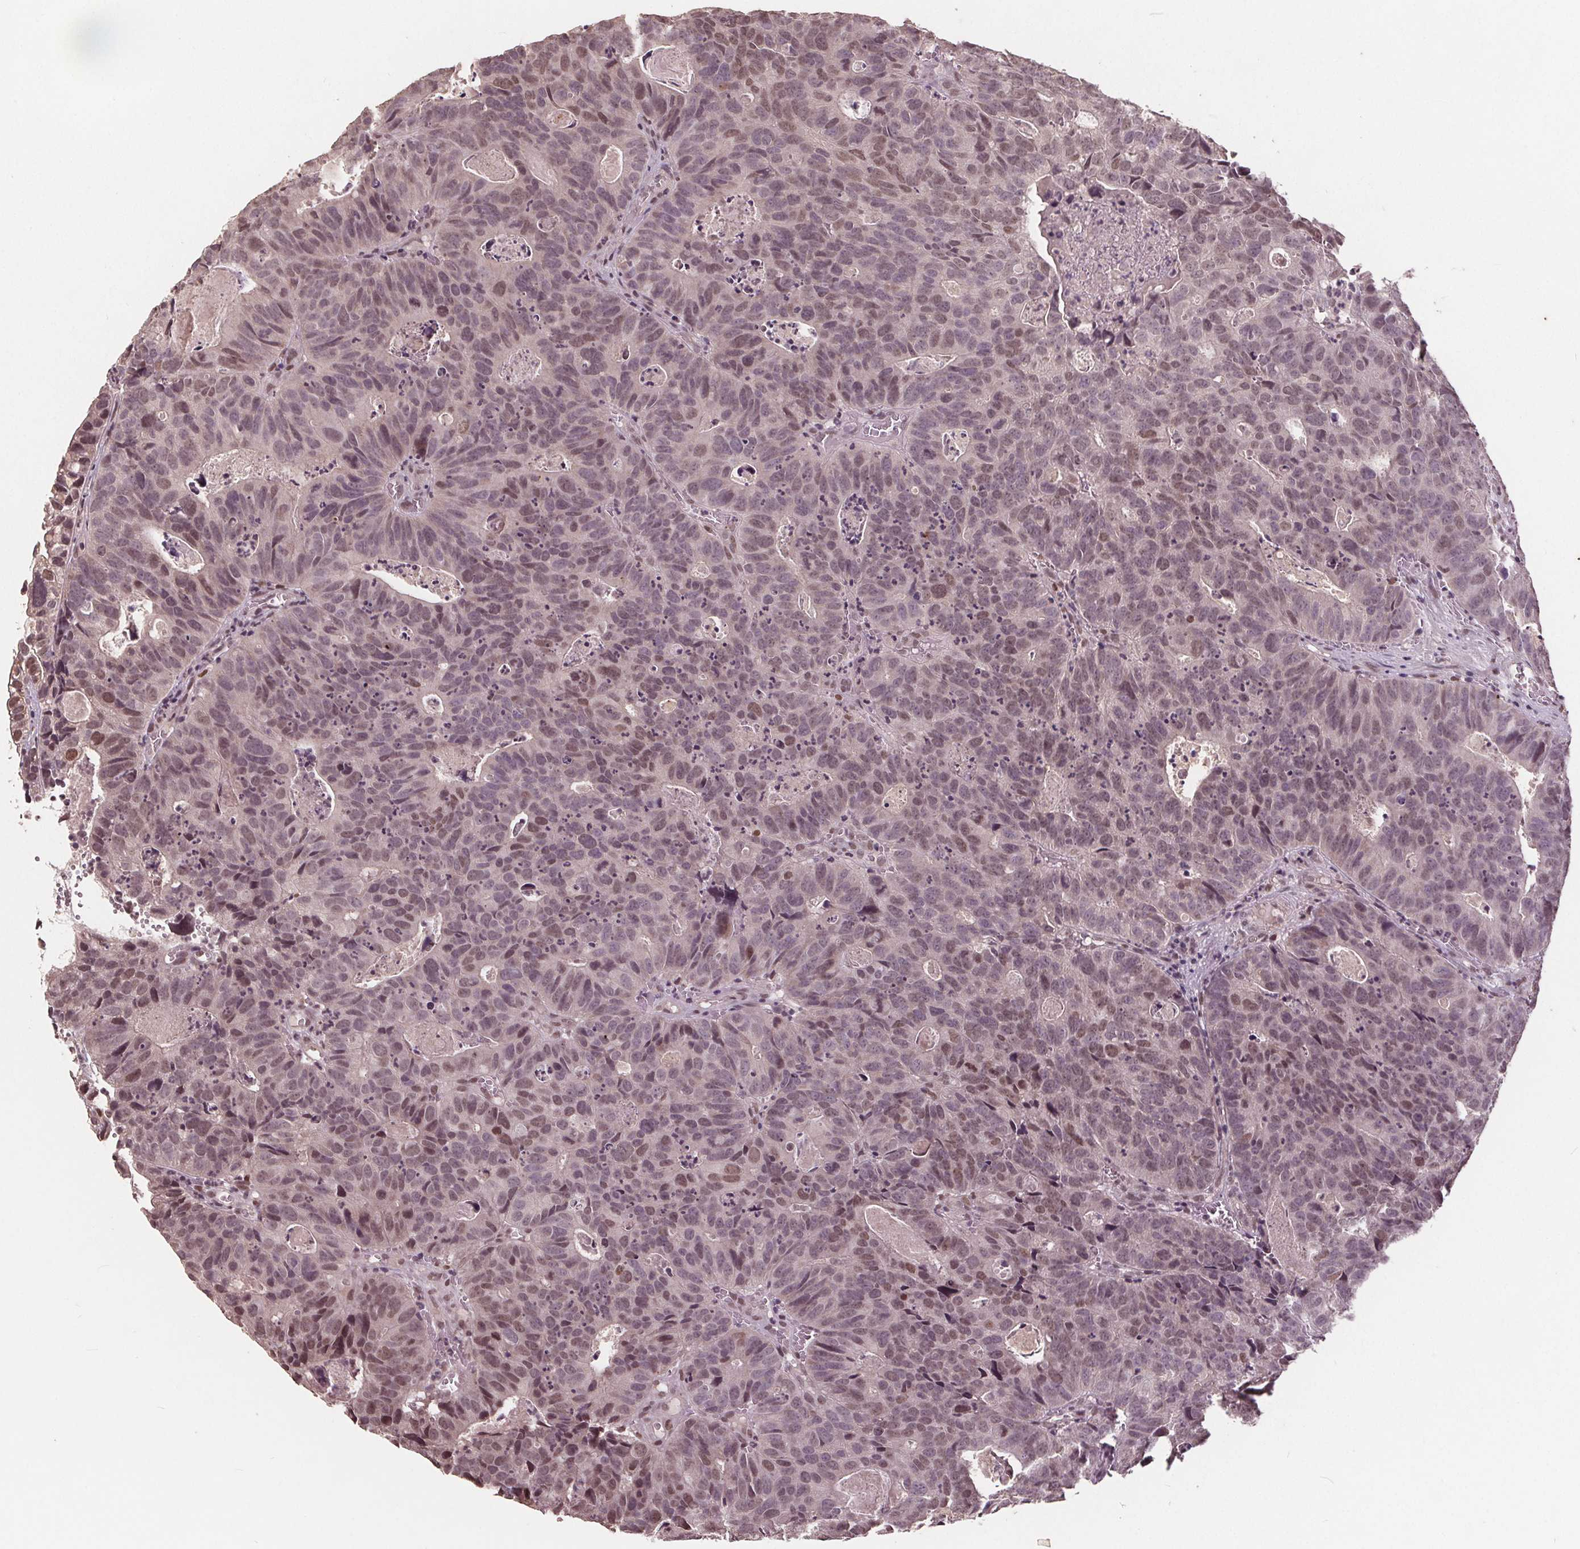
{"staining": {"intensity": "moderate", "quantity": "25%-75%", "location": "nuclear"}, "tissue": "head and neck cancer", "cell_type": "Tumor cells", "image_type": "cancer", "snomed": [{"axis": "morphology", "description": "Adenocarcinoma, NOS"}, {"axis": "topography", "description": "Head-Neck"}], "caption": "Tumor cells reveal moderate nuclear staining in approximately 25%-75% of cells in head and neck cancer.", "gene": "DNMT3B", "patient": {"sex": "male", "age": 62}}